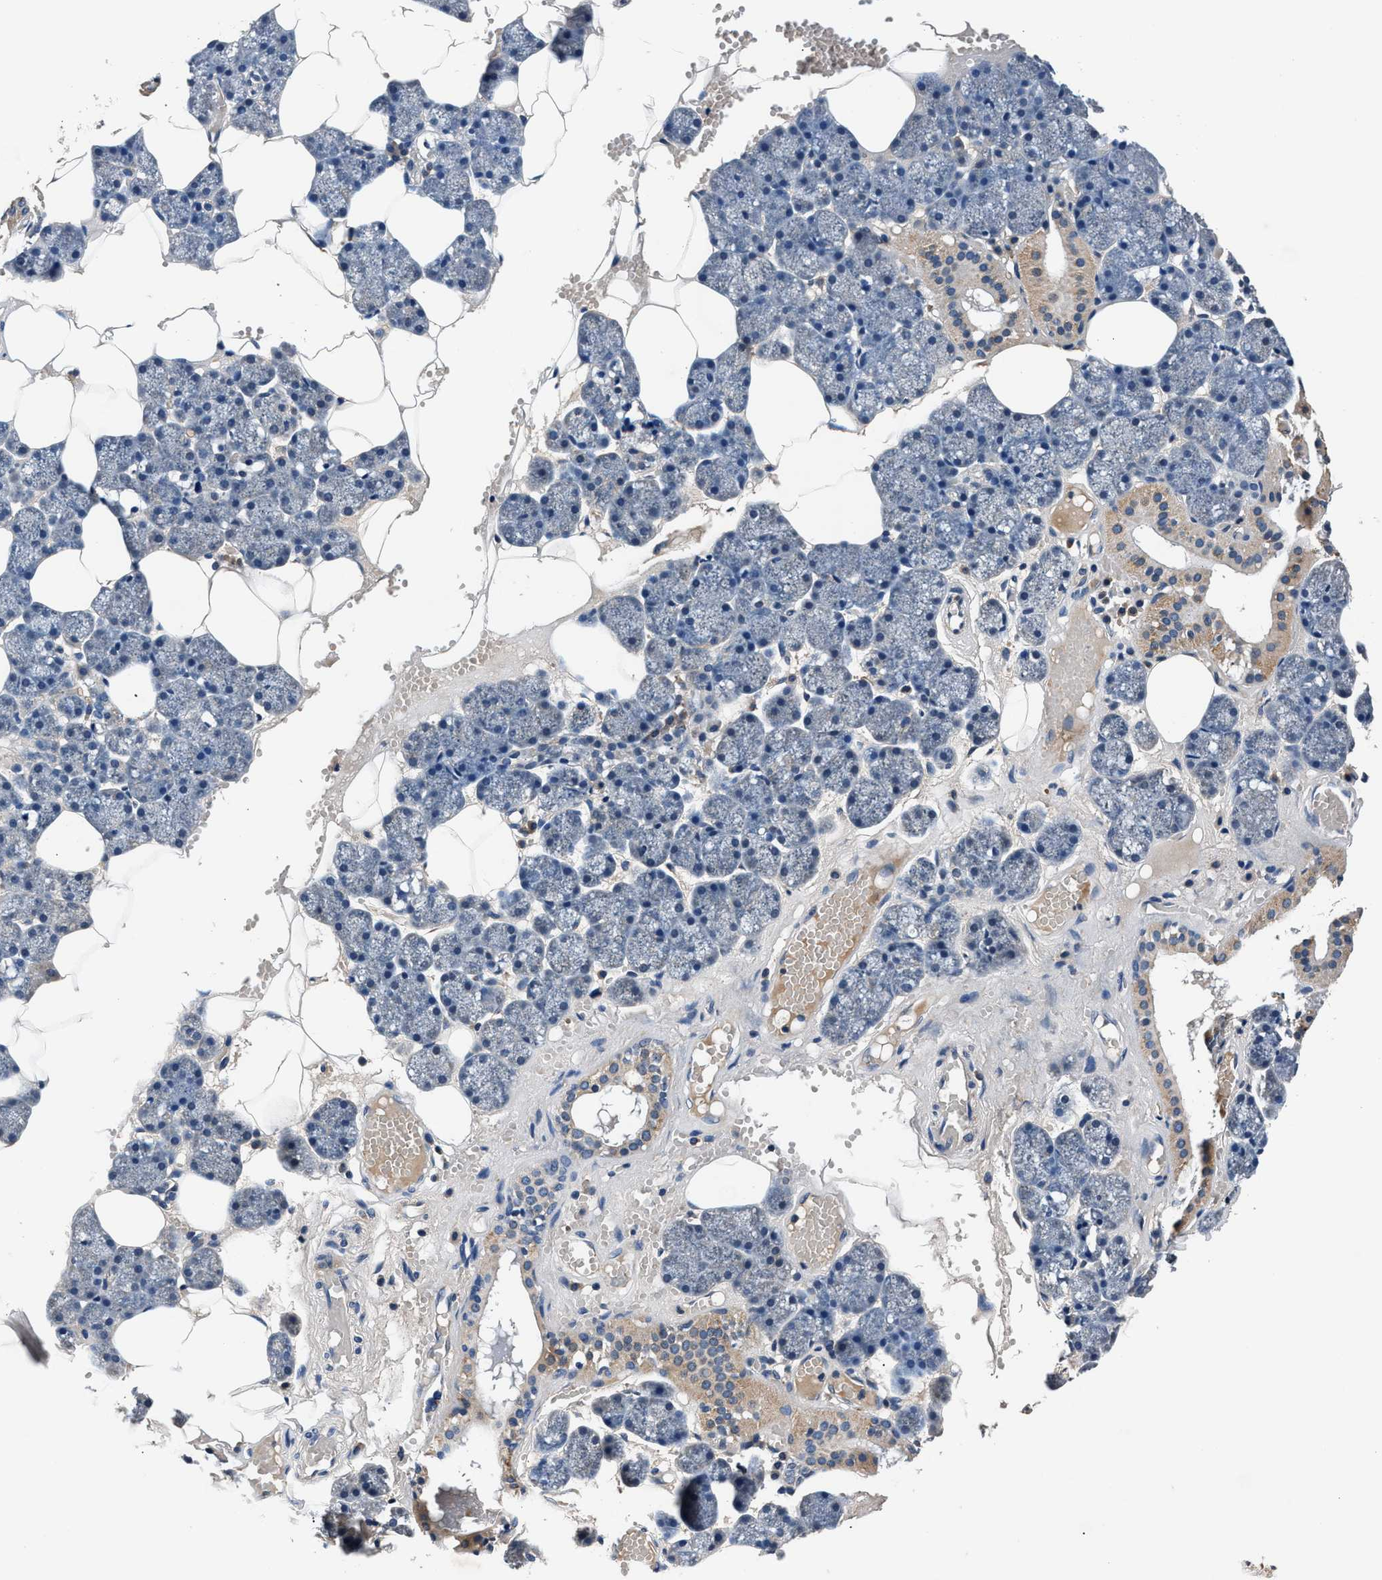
{"staining": {"intensity": "moderate", "quantity": "<25%", "location": "cytoplasmic/membranous"}, "tissue": "salivary gland", "cell_type": "Glandular cells", "image_type": "normal", "snomed": [{"axis": "morphology", "description": "Normal tissue, NOS"}, {"axis": "topography", "description": "Salivary gland"}], "caption": "Protein staining of benign salivary gland reveals moderate cytoplasmic/membranous expression in approximately <25% of glandular cells.", "gene": "IMMT", "patient": {"sex": "male", "age": 62}}